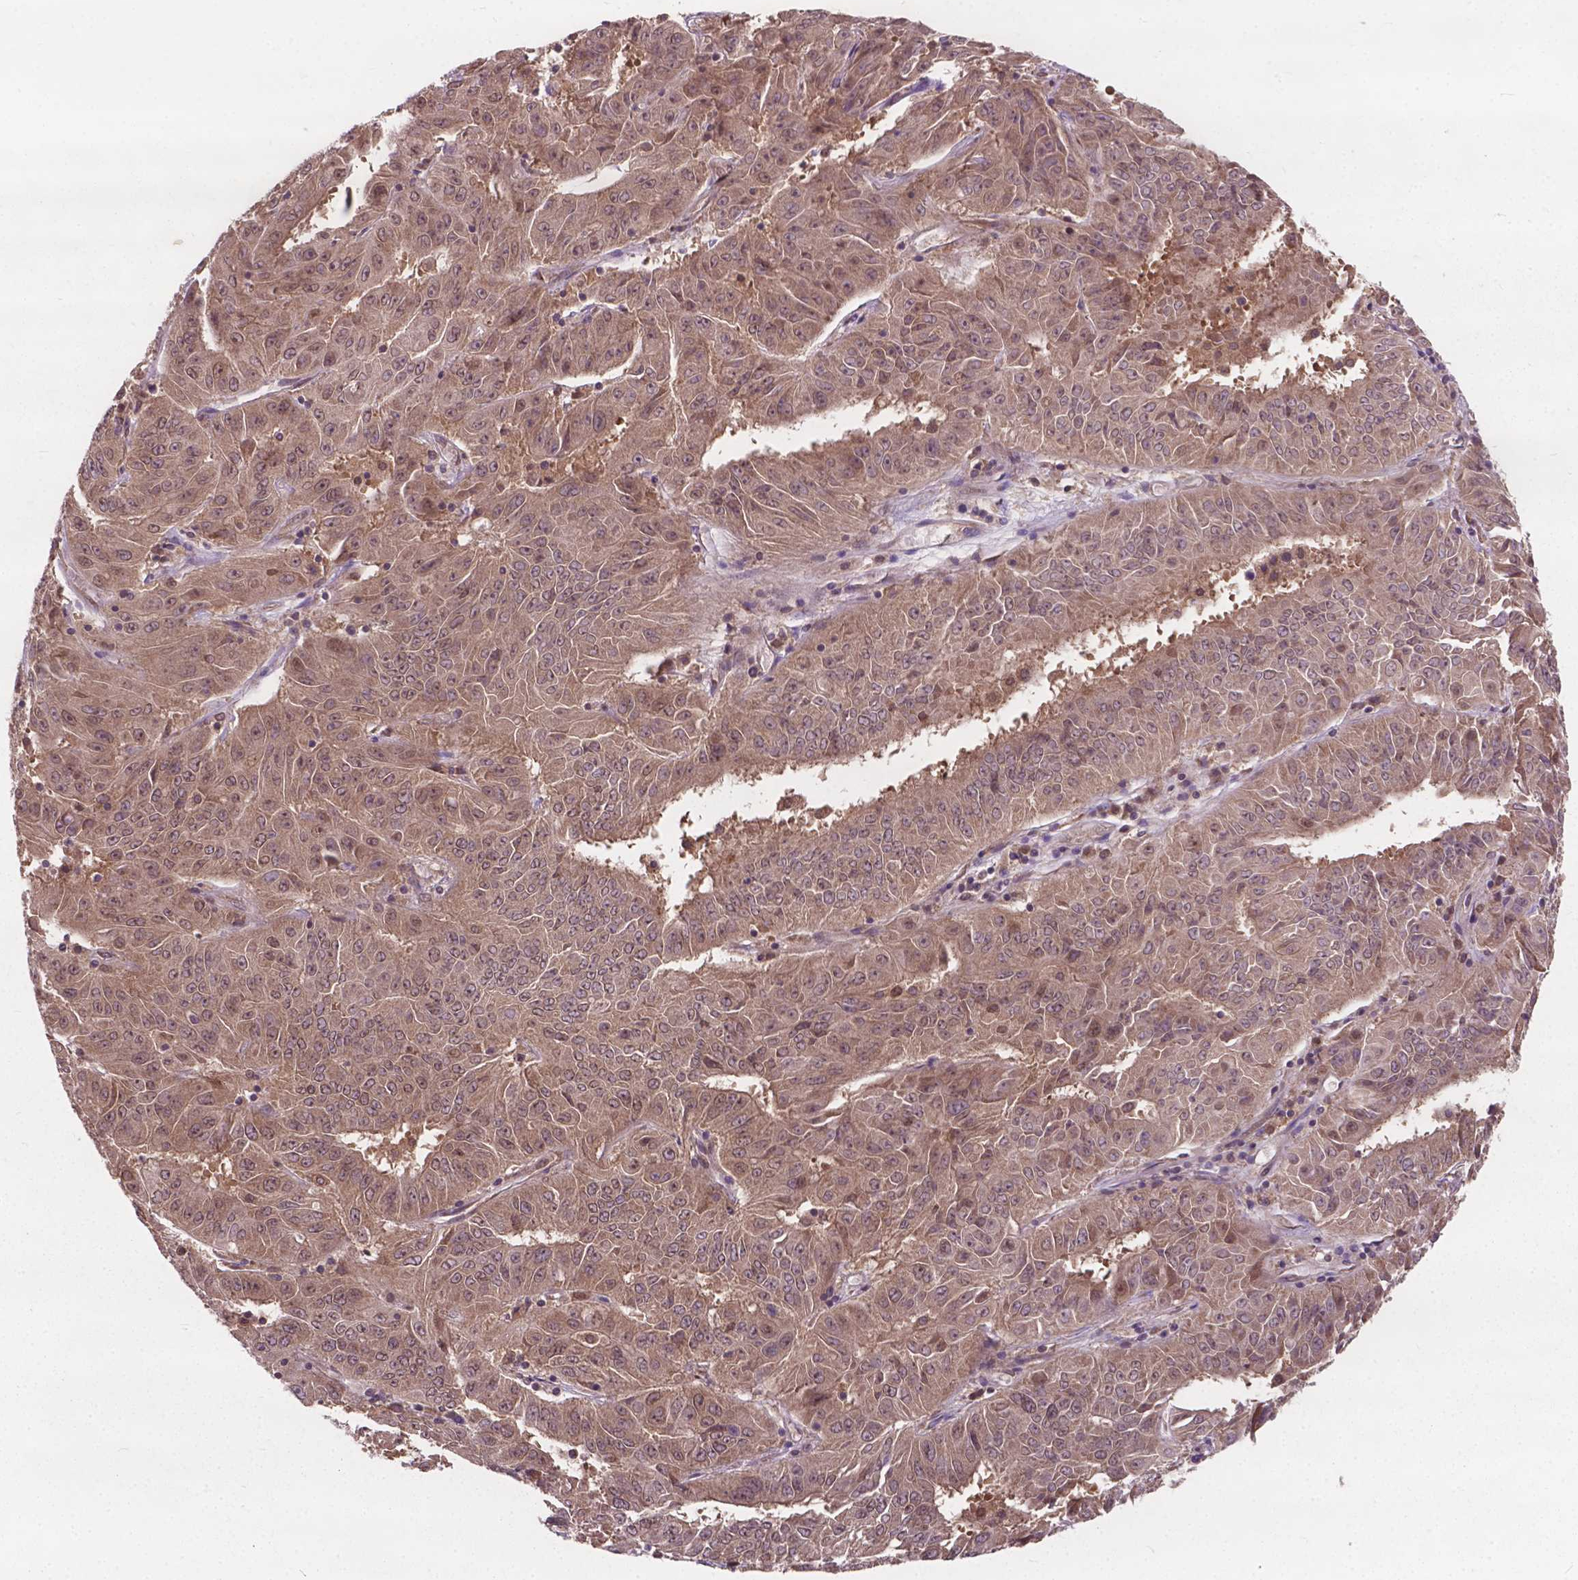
{"staining": {"intensity": "weak", "quantity": ">75%", "location": "cytoplasmic/membranous,nuclear"}, "tissue": "pancreatic cancer", "cell_type": "Tumor cells", "image_type": "cancer", "snomed": [{"axis": "morphology", "description": "Adenocarcinoma, NOS"}, {"axis": "topography", "description": "Pancreas"}], "caption": "IHC histopathology image of neoplastic tissue: human pancreatic cancer stained using immunohistochemistry (IHC) shows low levels of weak protein expression localized specifically in the cytoplasmic/membranous and nuclear of tumor cells, appearing as a cytoplasmic/membranous and nuclear brown color.", "gene": "MRPL33", "patient": {"sex": "male", "age": 63}}